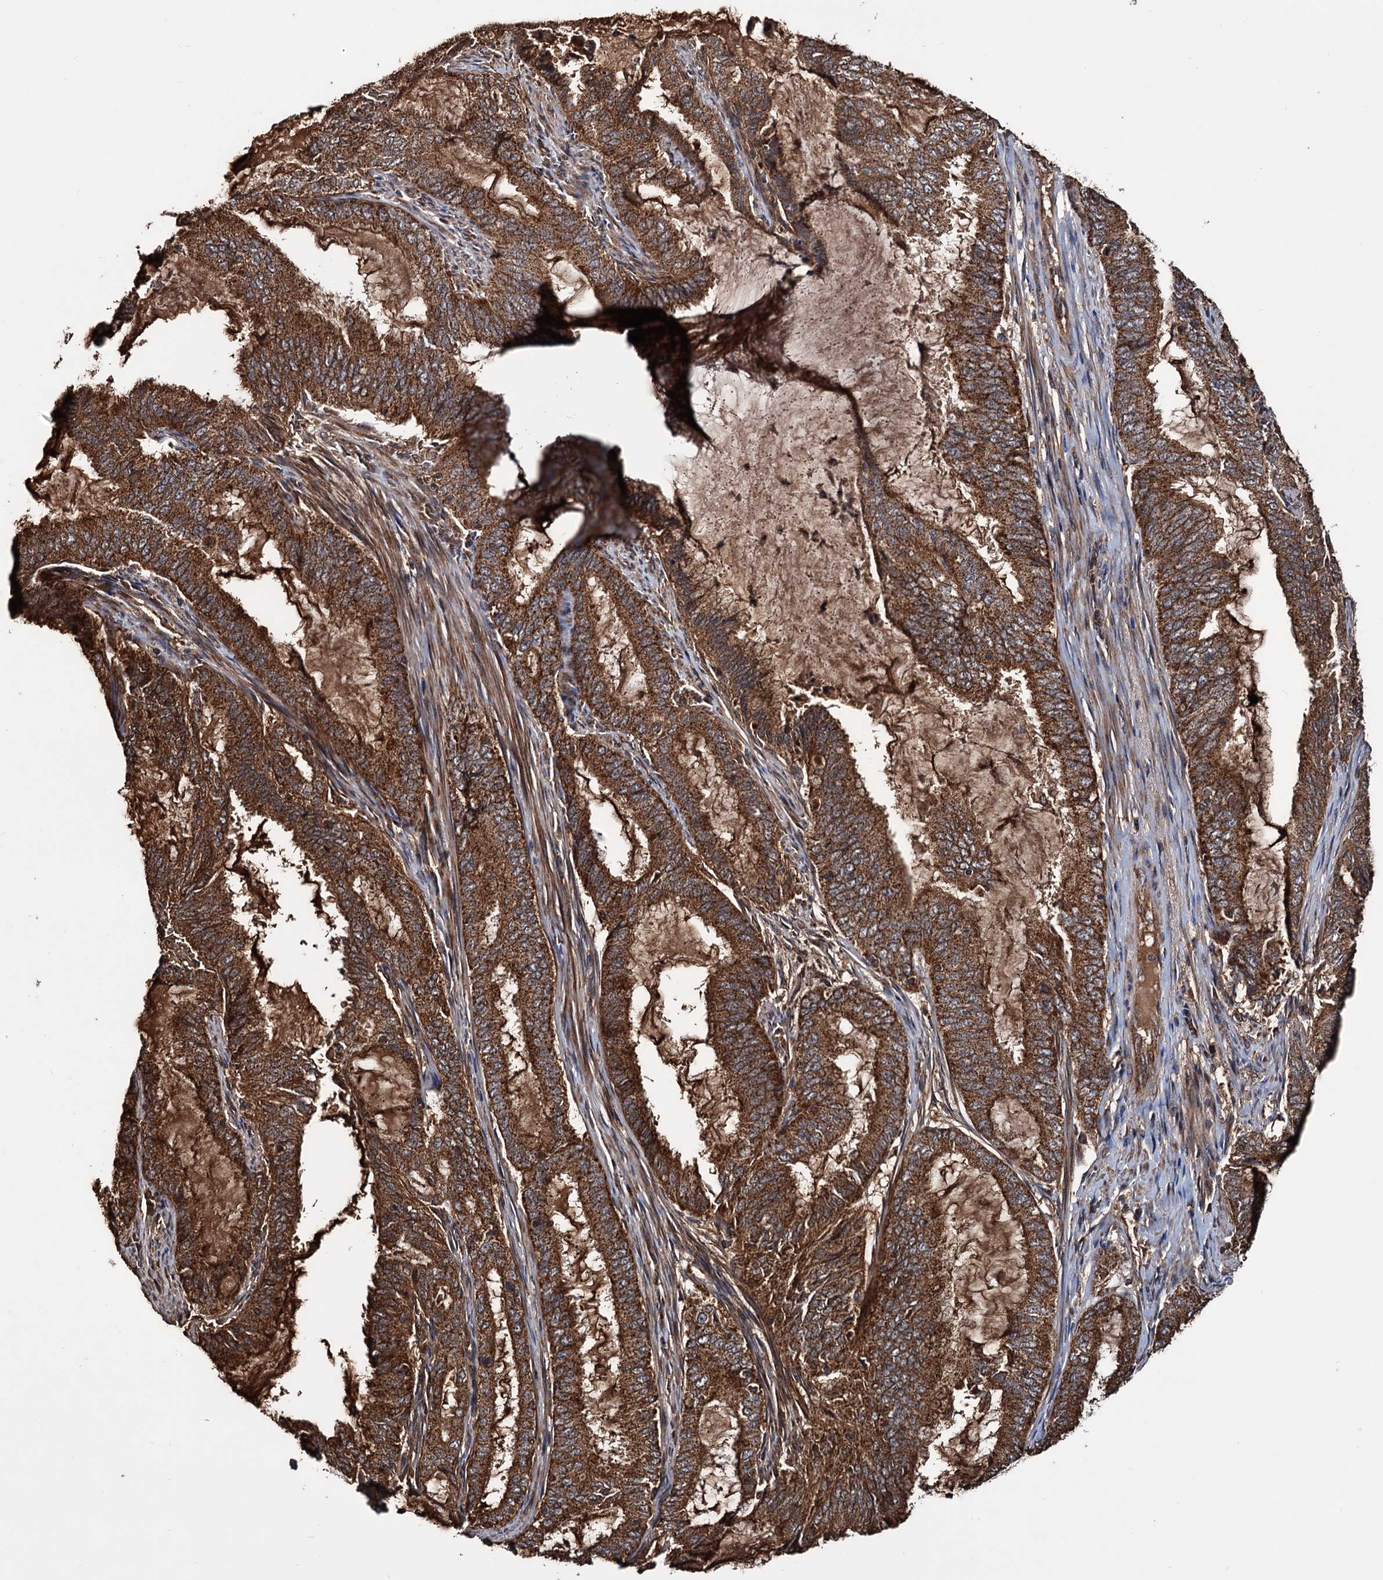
{"staining": {"intensity": "strong", "quantity": ">75%", "location": "cytoplasmic/membranous"}, "tissue": "endometrial cancer", "cell_type": "Tumor cells", "image_type": "cancer", "snomed": [{"axis": "morphology", "description": "Adenocarcinoma, NOS"}, {"axis": "topography", "description": "Endometrium"}], "caption": "High-magnification brightfield microscopy of endometrial adenocarcinoma stained with DAB (3,3'-diaminobenzidine) (brown) and counterstained with hematoxylin (blue). tumor cells exhibit strong cytoplasmic/membranous expression is seen in approximately>75% of cells.", "gene": "MRPL42", "patient": {"sex": "female", "age": 51}}